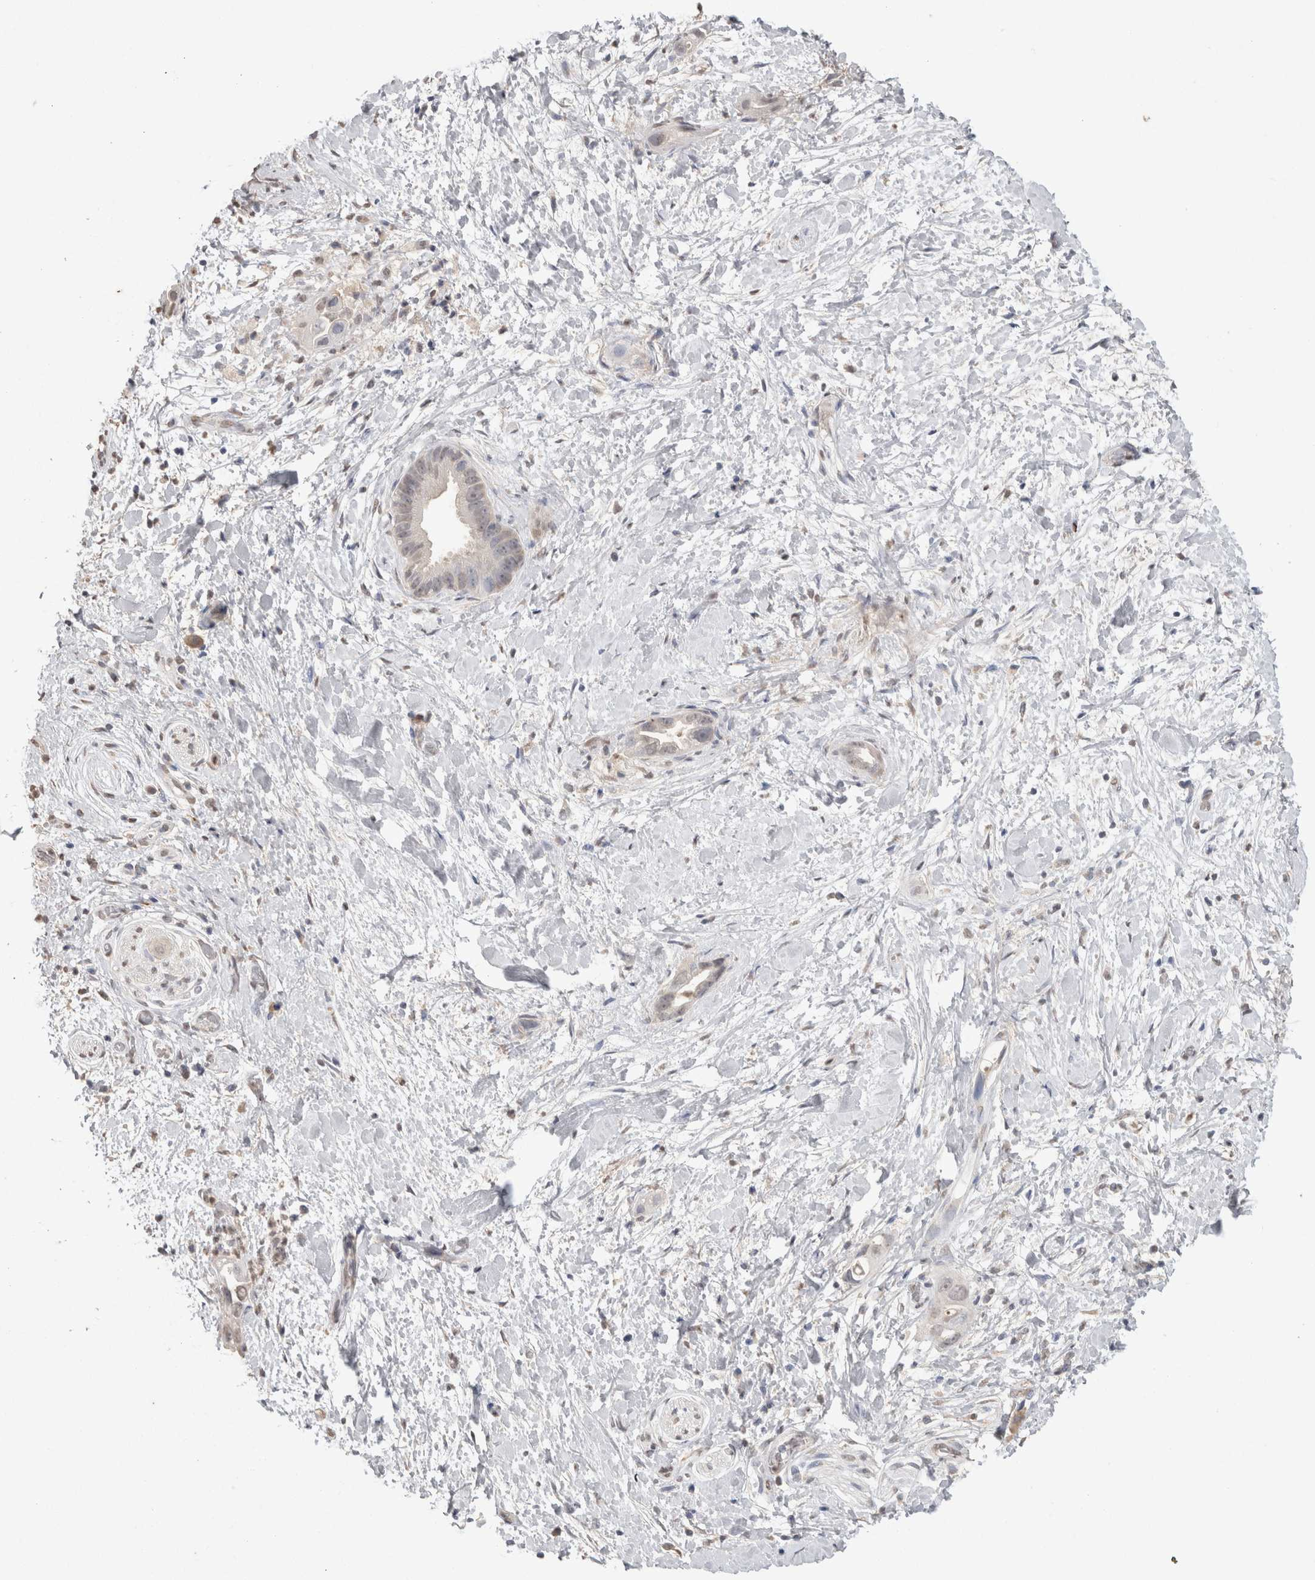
{"staining": {"intensity": "negative", "quantity": "none", "location": "none"}, "tissue": "pancreatic cancer", "cell_type": "Tumor cells", "image_type": "cancer", "snomed": [{"axis": "morphology", "description": "Adenocarcinoma, NOS"}, {"axis": "topography", "description": "Pancreas"}], "caption": "Immunohistochemistry (IHC) image of pancreatic cancer stained for a protein (brown), which reveals no staining in tumor cells.", "gene": "NAALADL2", "patient": {"sex": "male", "age": 55}}